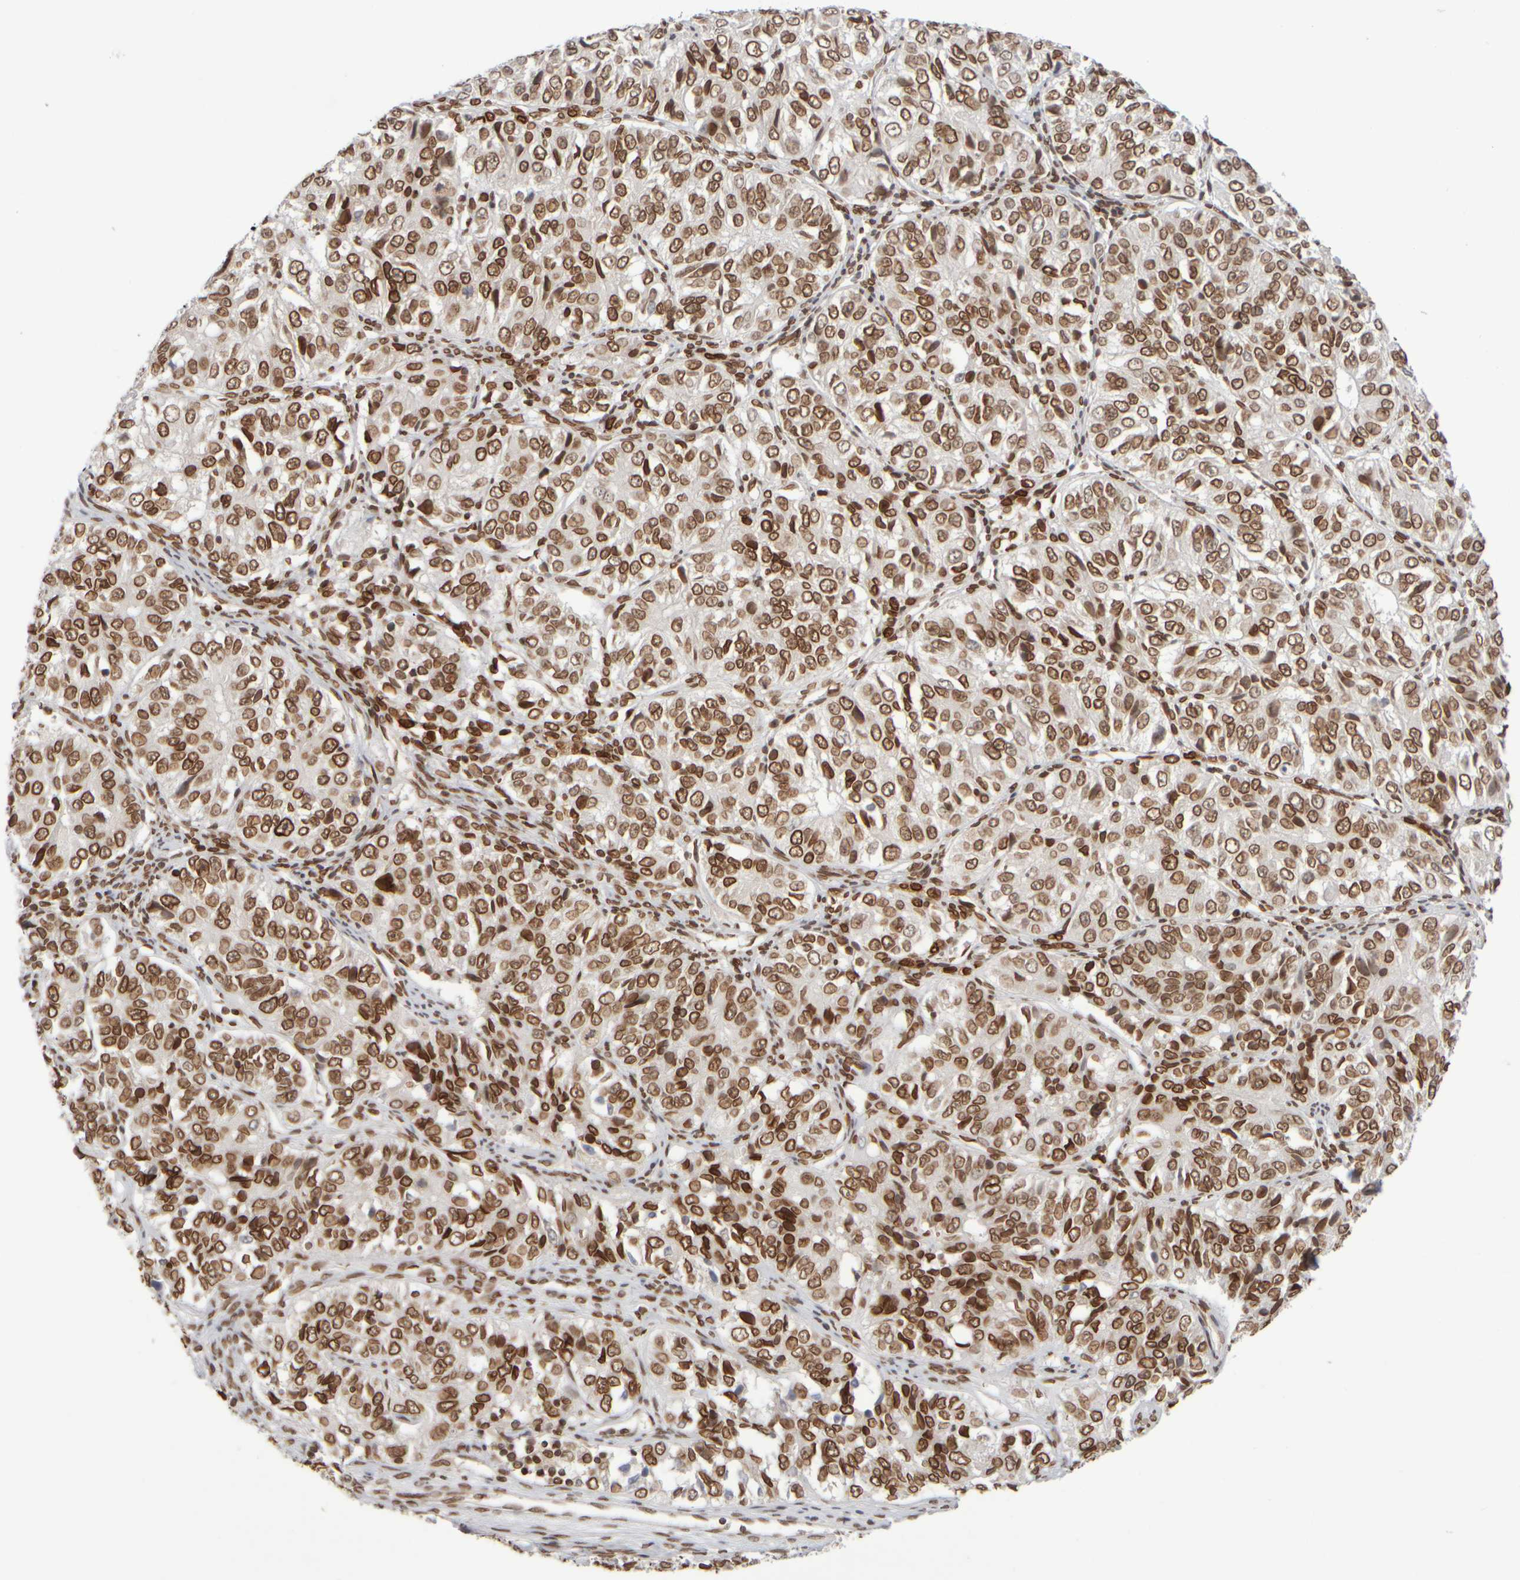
{"staining": {"intensity": "strong", "quantity": ">75%", "location": "cytoplasmic/membranous,nuclear"}, "tissue": "ovarian cancer", "cell_type": "Tumor cells", "image_type": "cancer", "snomed": [{"axis": "morphology", "description": "Carcinoma, endometroid"}, {"axis": "topography", "description": "Ovary"}], "caption": "The immunohistochemical stain shows strong cytoplasmic/membranous and nuclear positivity in tumor cells of endometroid carcinoma (ovarian) tissue. The staining was performed using DAB (3,3'-diaminobenzidine), with brown indicating positive protein expression. Nuclei are stained blue with hematoxylin.", "gene": "ZC3HC1", "patient": {"sex": "female", "age": 51}}